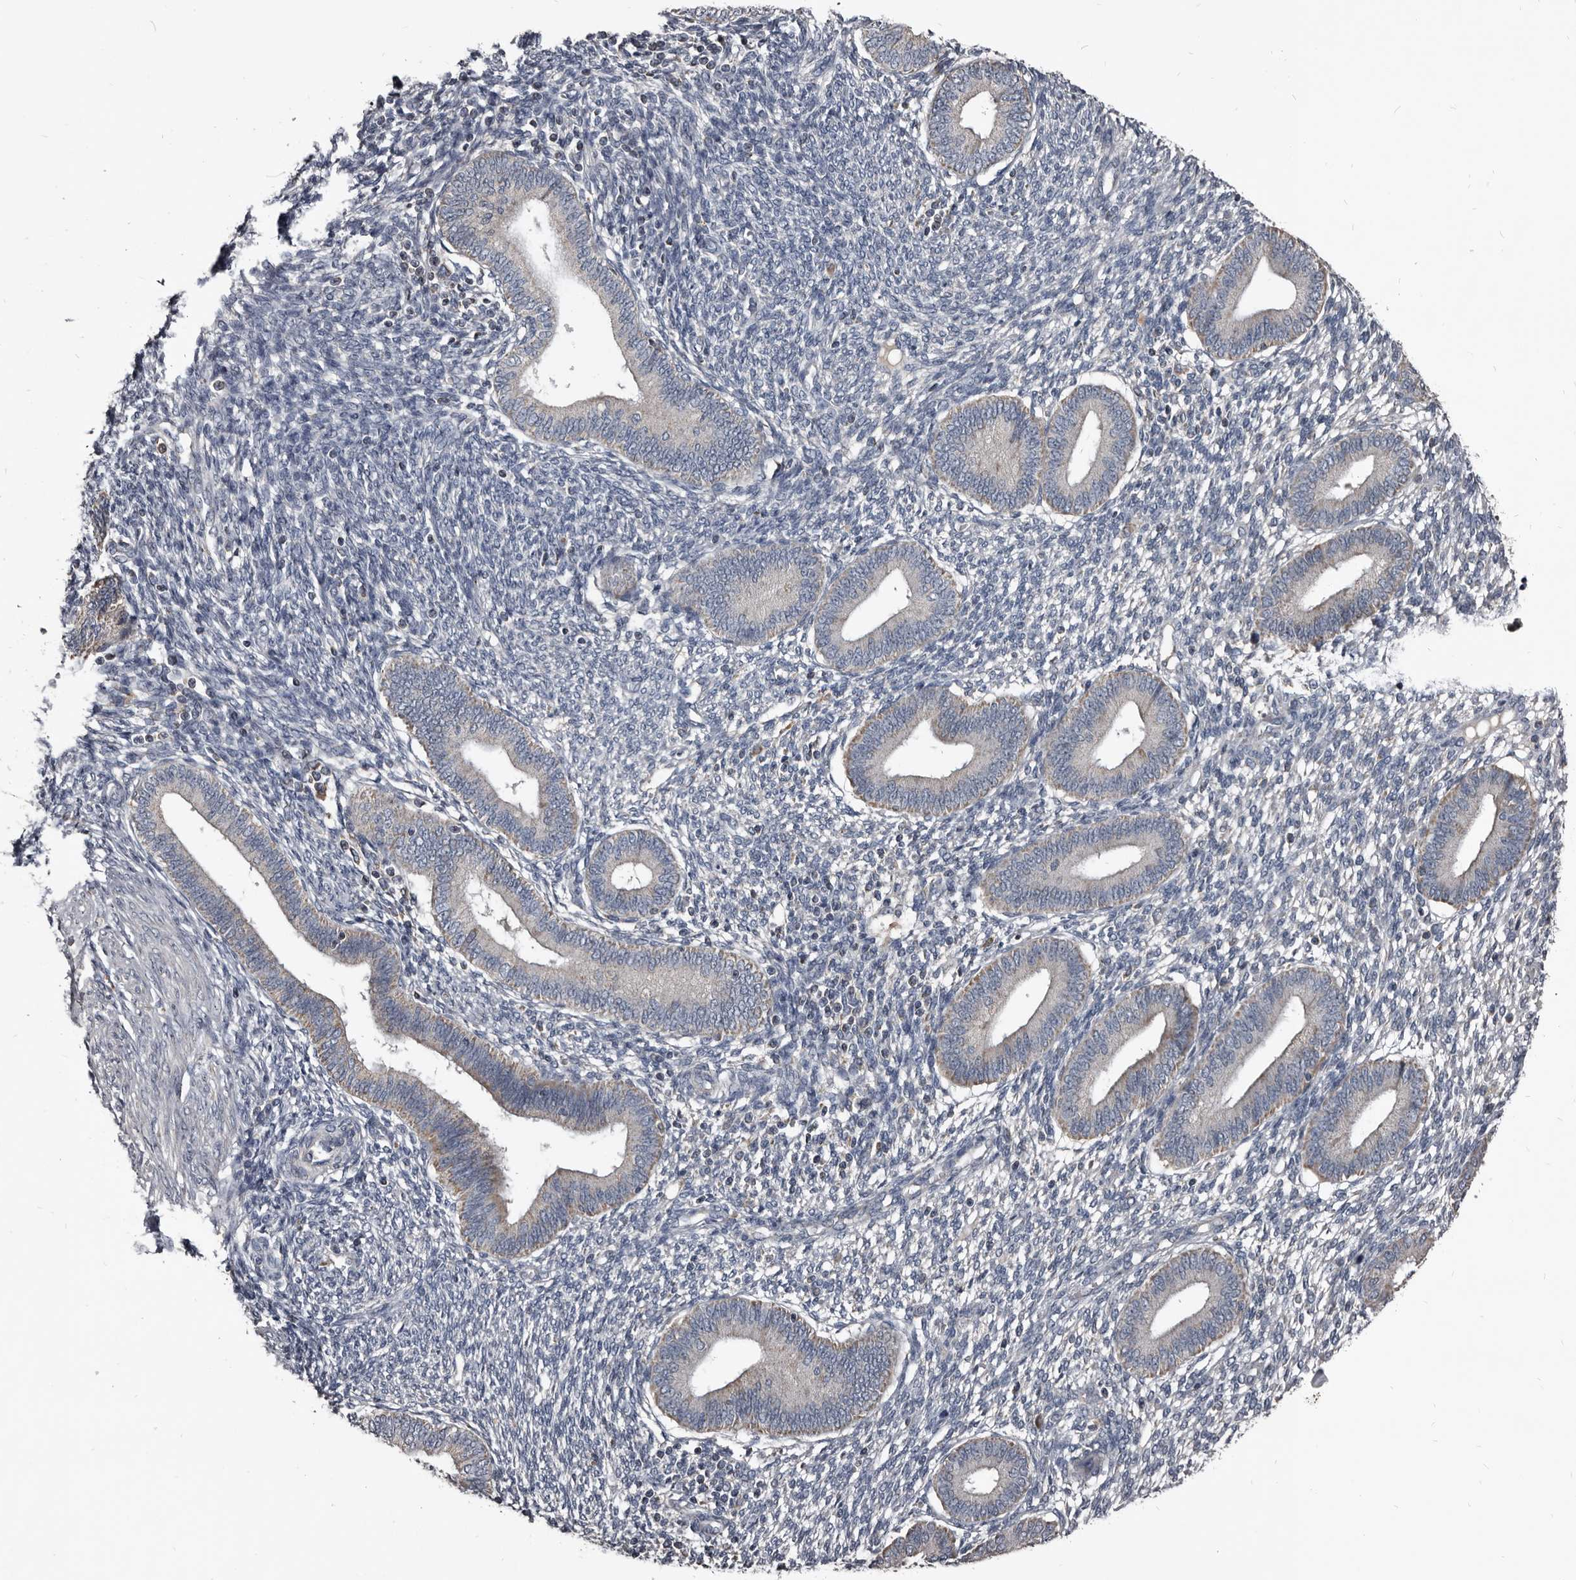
{"staining": {"intensity": "negative", "quantity": "none", "location": "none"}, "tissue": "endometrium", "cell_type": "Cells in endometrial stroma", "image_type": "normal", "snomed": [{"axis": "morphology", "description": "Normal tissue, NOS"}, {"axis": "topography", "description": "Endometrium"}], "caption": "The immunohistochemistry (IHC) micrograph has no significant staining in cells in endometrial stroma of endometrium. The staining is performed using DAB (3,3'-diaminobenzidine) brown chromogen with nuclei counter-stained in using hematoxylin.", "gene": "GREB1", "patient": {"sex": "female", "age": 46}}